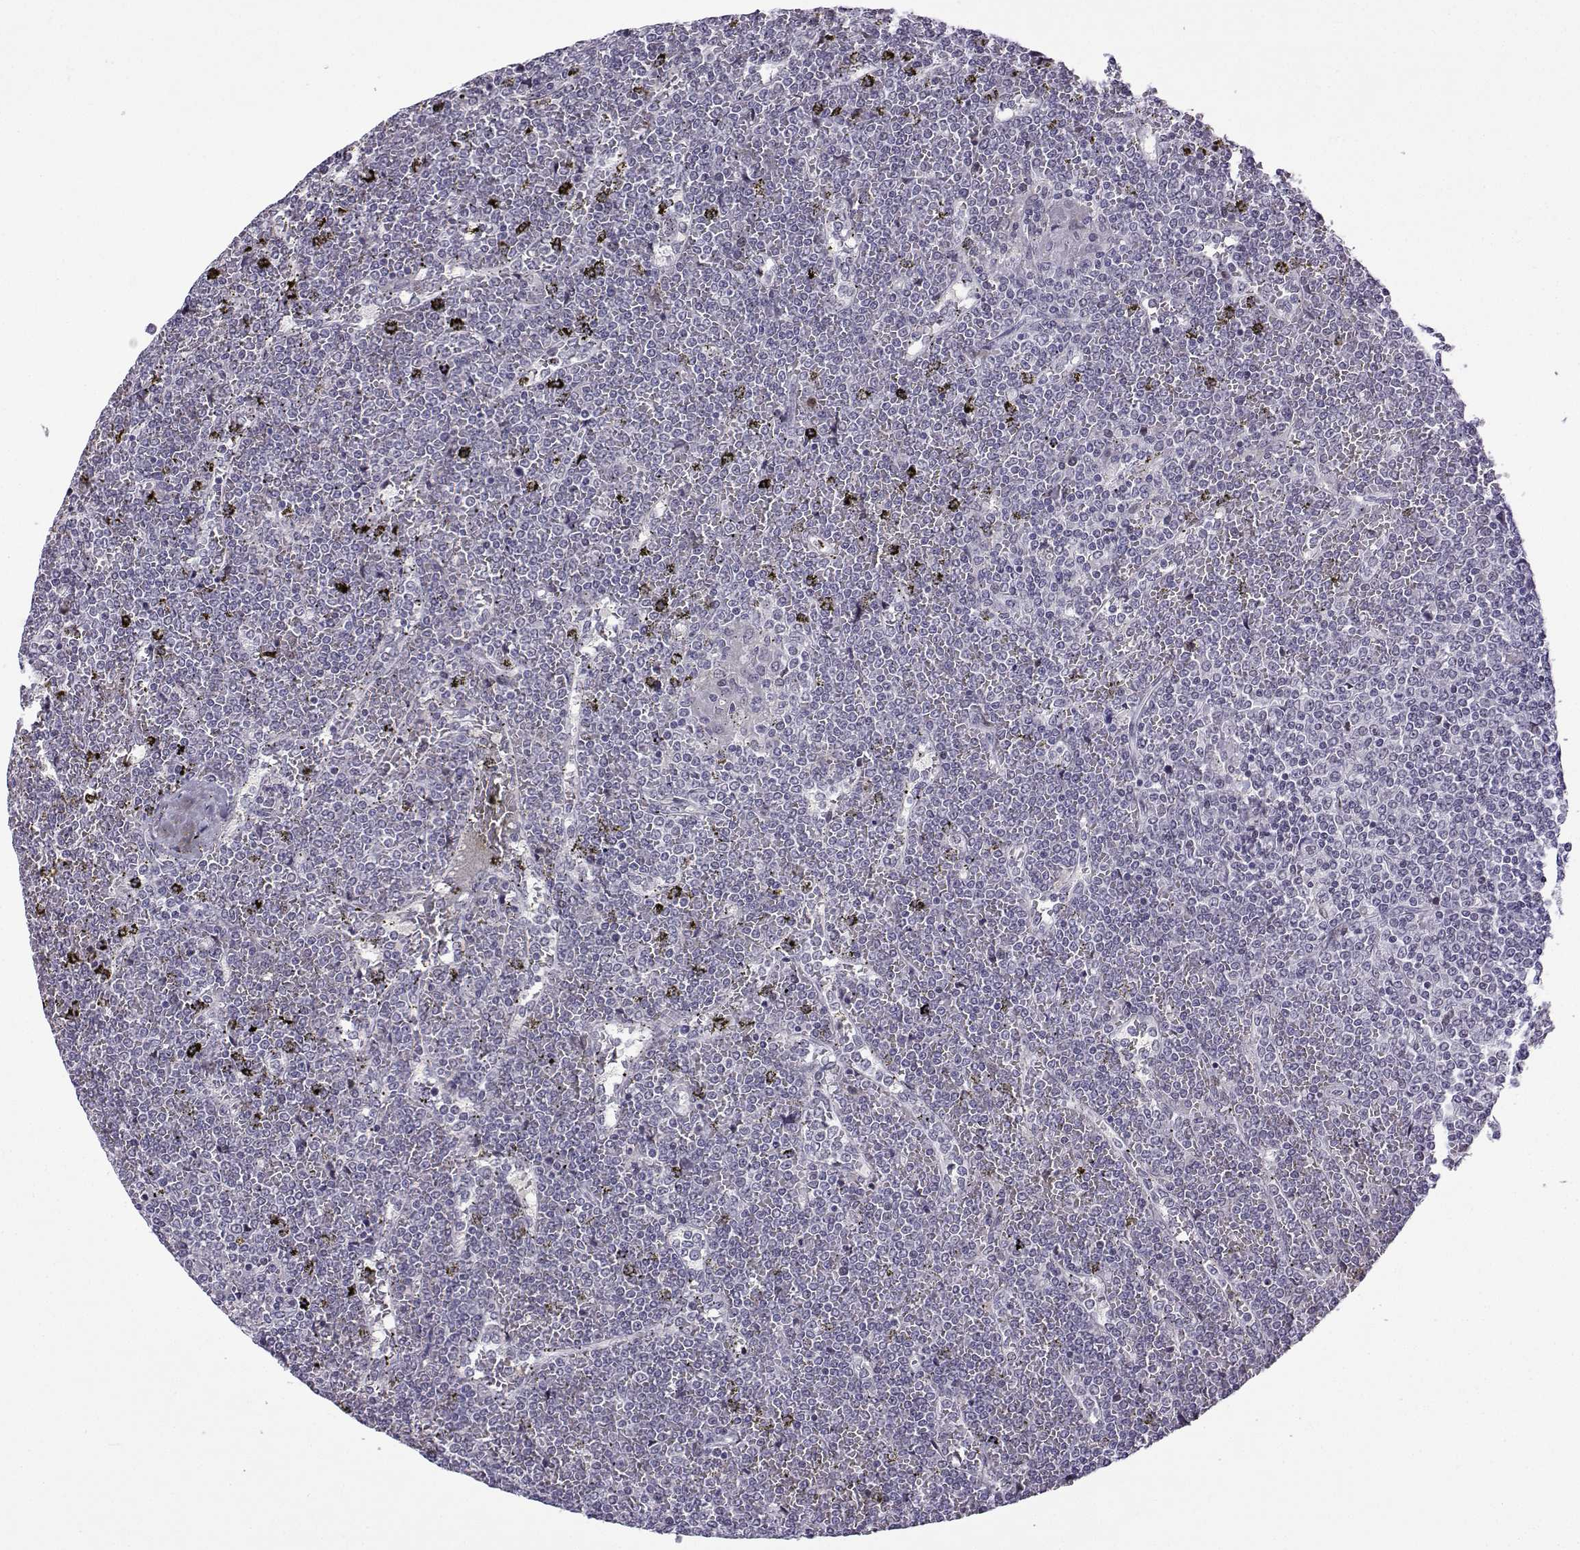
{"staining": {"intensity": "negative", "quantity": "none", "location": "none"}, "tissue": "lymphoma", "cell_type": "Tumor cells", "image_type": "cancer", "snomed": [{"axis": "morphology", "description": "Malignant lymphoma, non-Hodgkin's type, Low grade"}, {"axis": "topography", "description": "Spleen"}], "caption": "Immunohistochemical staining of lymphoma displays no significant expression in tumor cells.", "gene": "FGF3", "patient": {"sex": "female", "age": 19}}